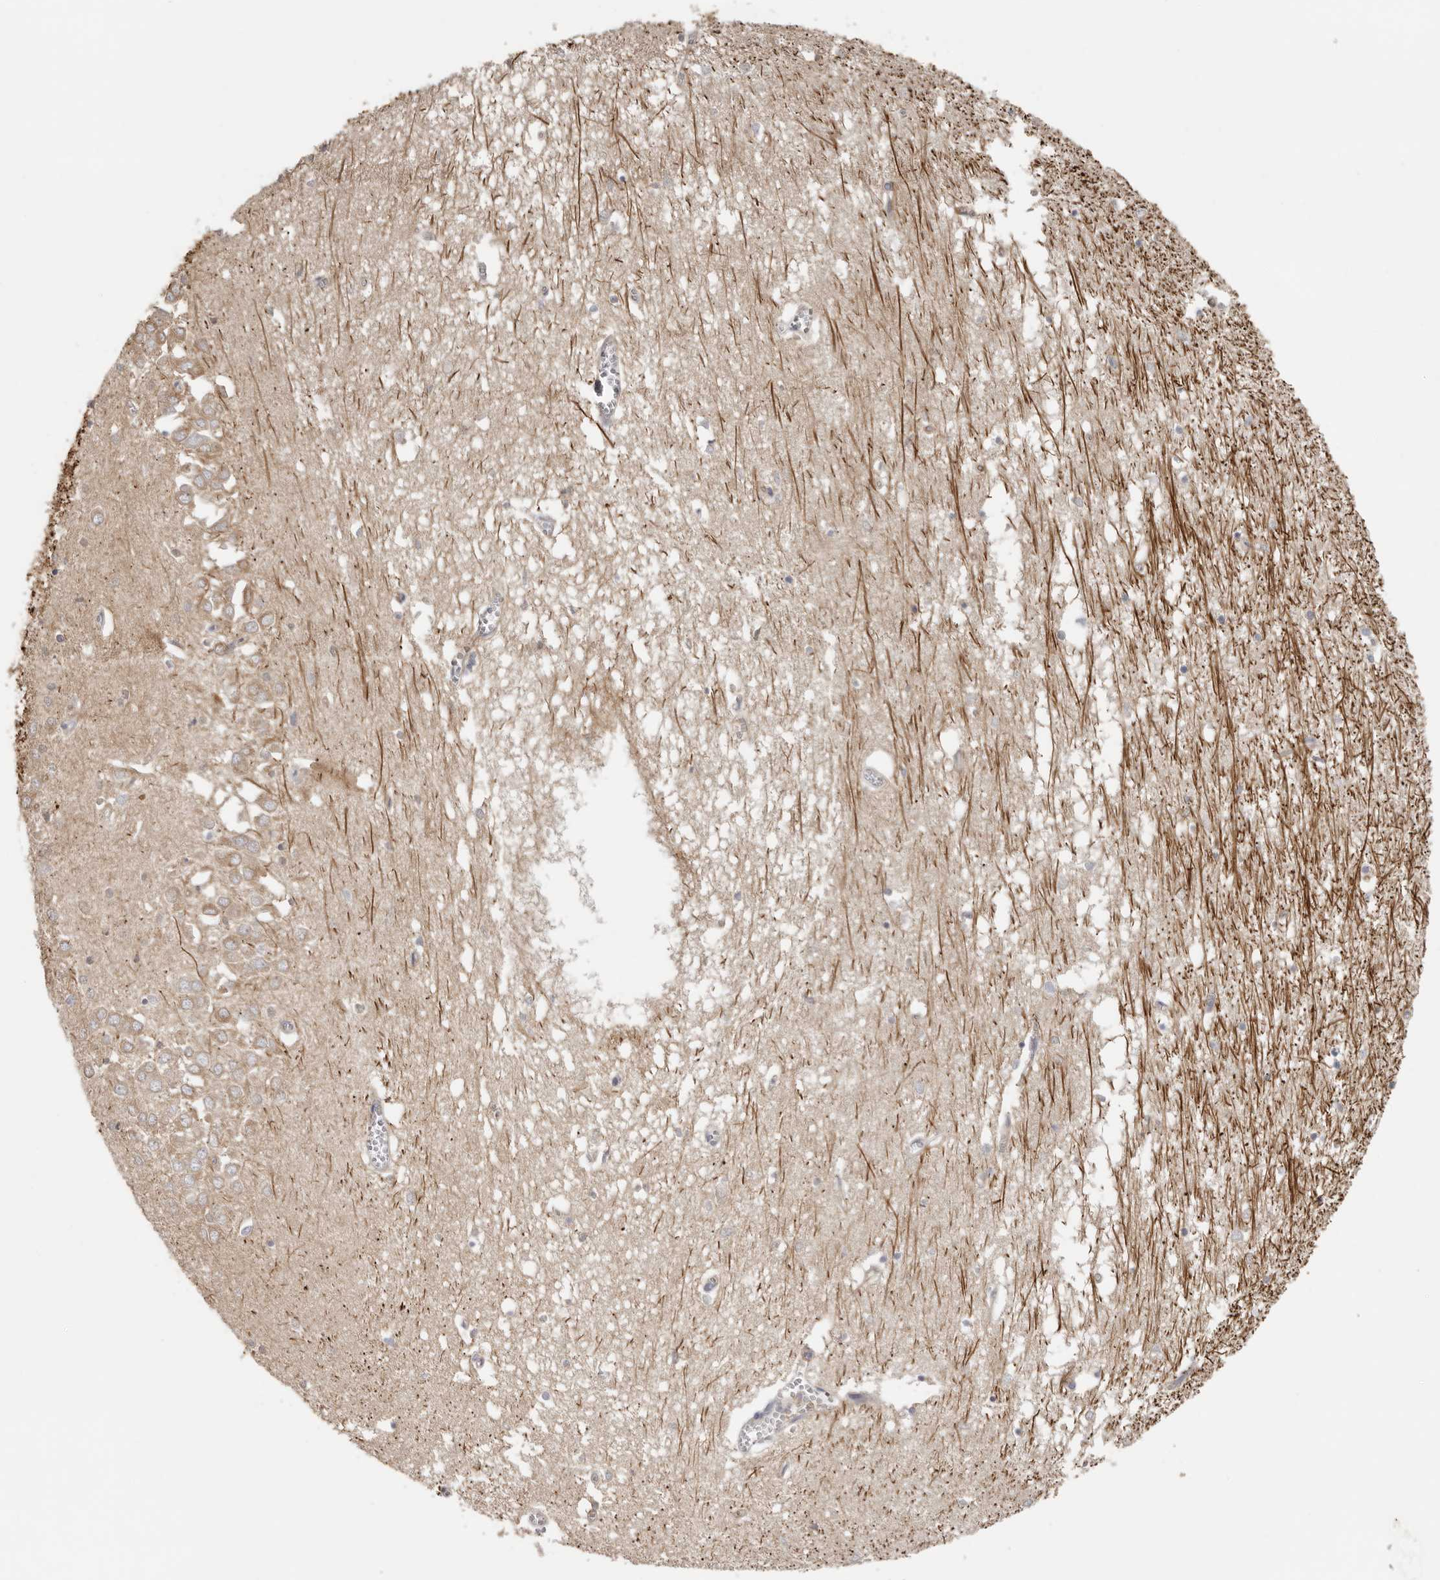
{"staining": {"intensity": "weak", "quantity": "<25%", "location": "cytoplasmic/membranous"}, "tissue": "hippocampus", "cell_type": "Glial cells", "image_type": "normal", "snomed": [{"axis": "morphology", "description": "Normal tissue, NOS"}, {"axis": "topography", "description": "Hippocampus"}], "caption": "This micrograph is of benign hippocampus stained with IHC to label a protein in brown with the nuclei are counter-stained blue. There is no staining in glial cells. (Immunohistochemistry (ihc), brightfield microscopy, high magnification).", "gene": "MSRB2", "patient": {"sex": "male", "age": 70}}